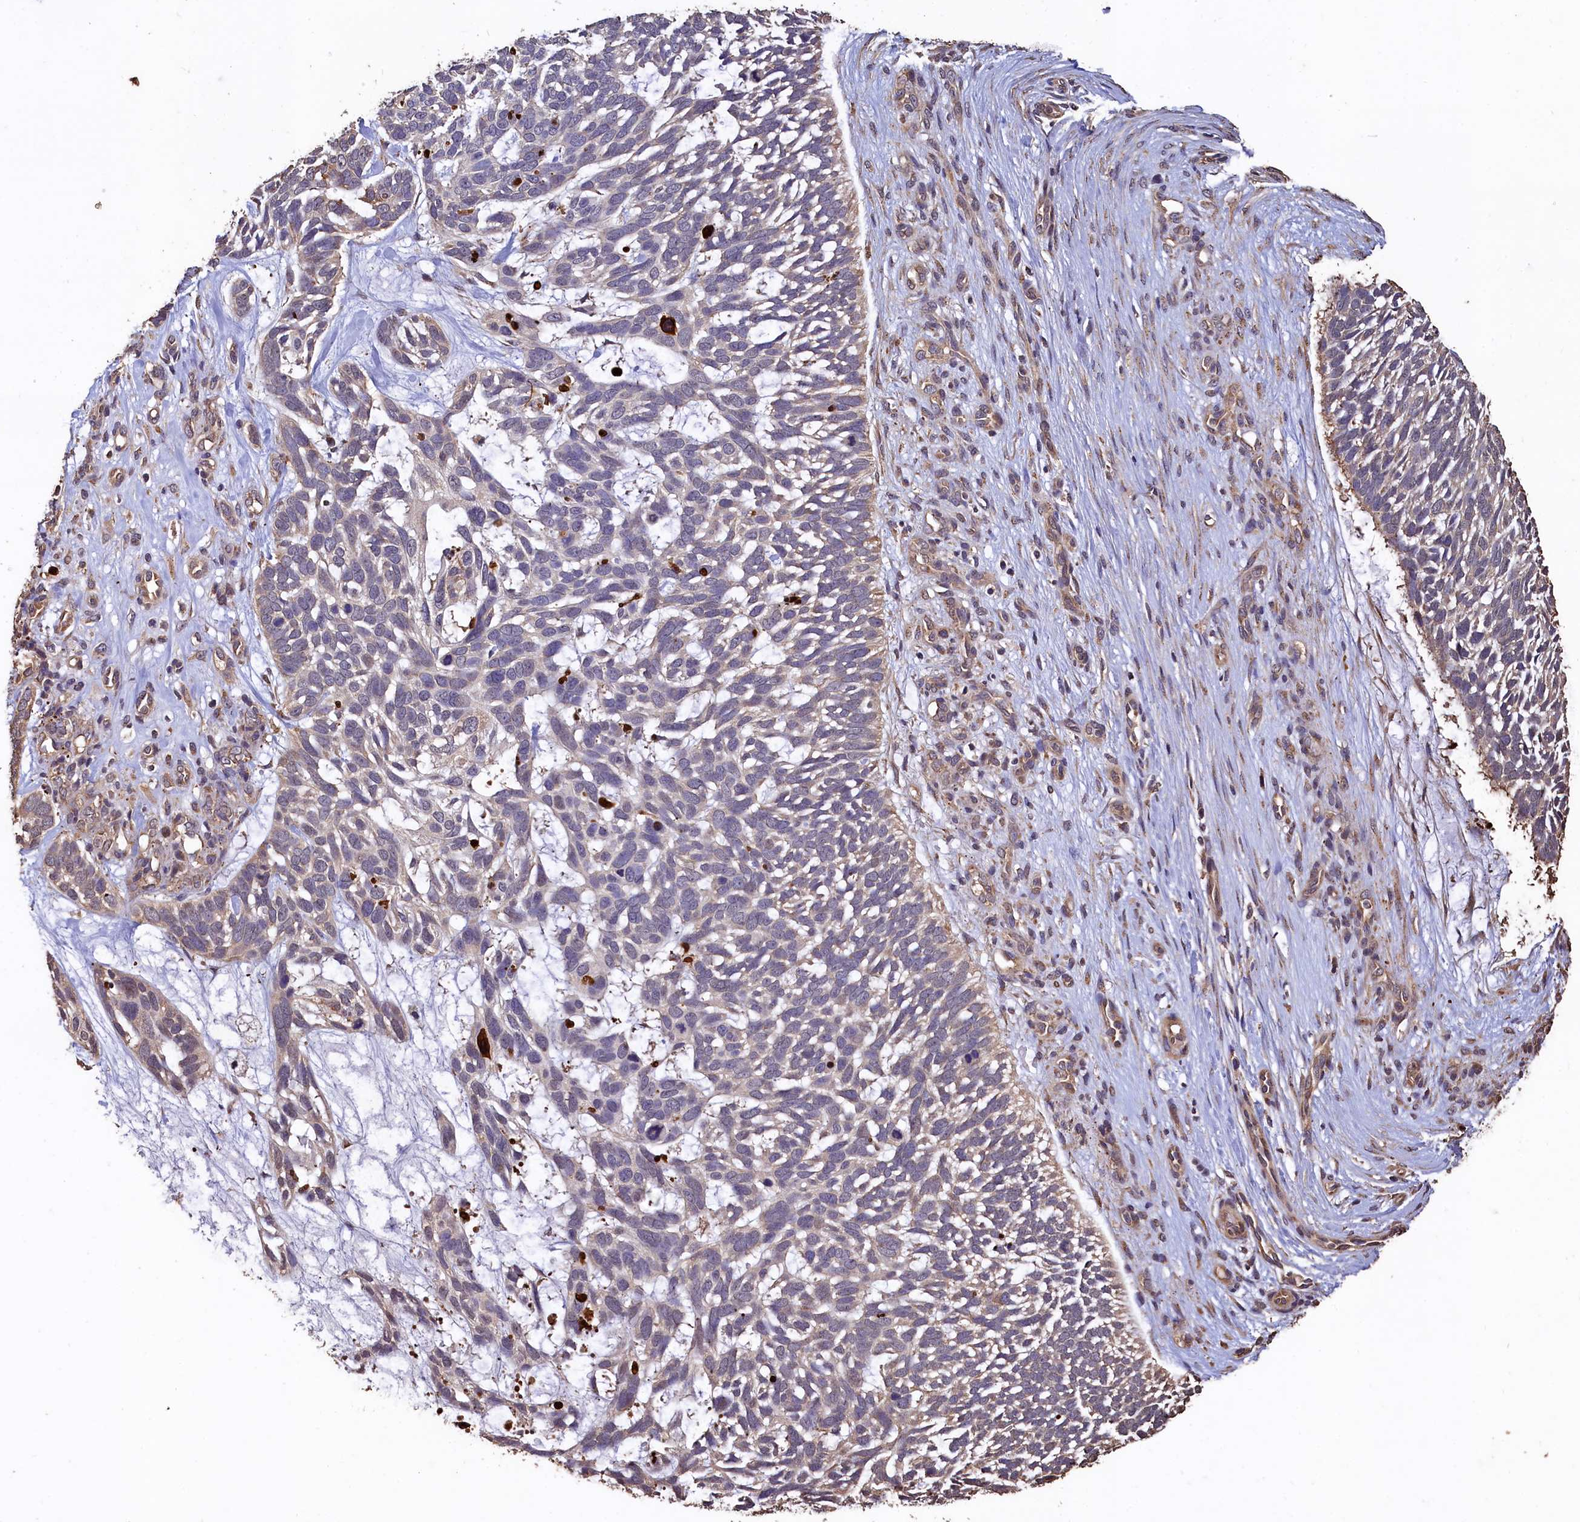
{"staining": {"intensity": "negative", "quantity": "none", "location": "none"}, "tissue": "skin cancer", "cell_type": "Tumor cells", "image_type": "cancer", "snomed": [{"axis": "morphology", "description": "Basal cell carcinoma"}, {"axis": "topography", "description": "Skin"}], "caption": "The micrograph shows no significant staining in tumor cells of skin basal cell carcinoma.", "gene": "LSM4", "patient": {"sex": "male", "age": 88}}